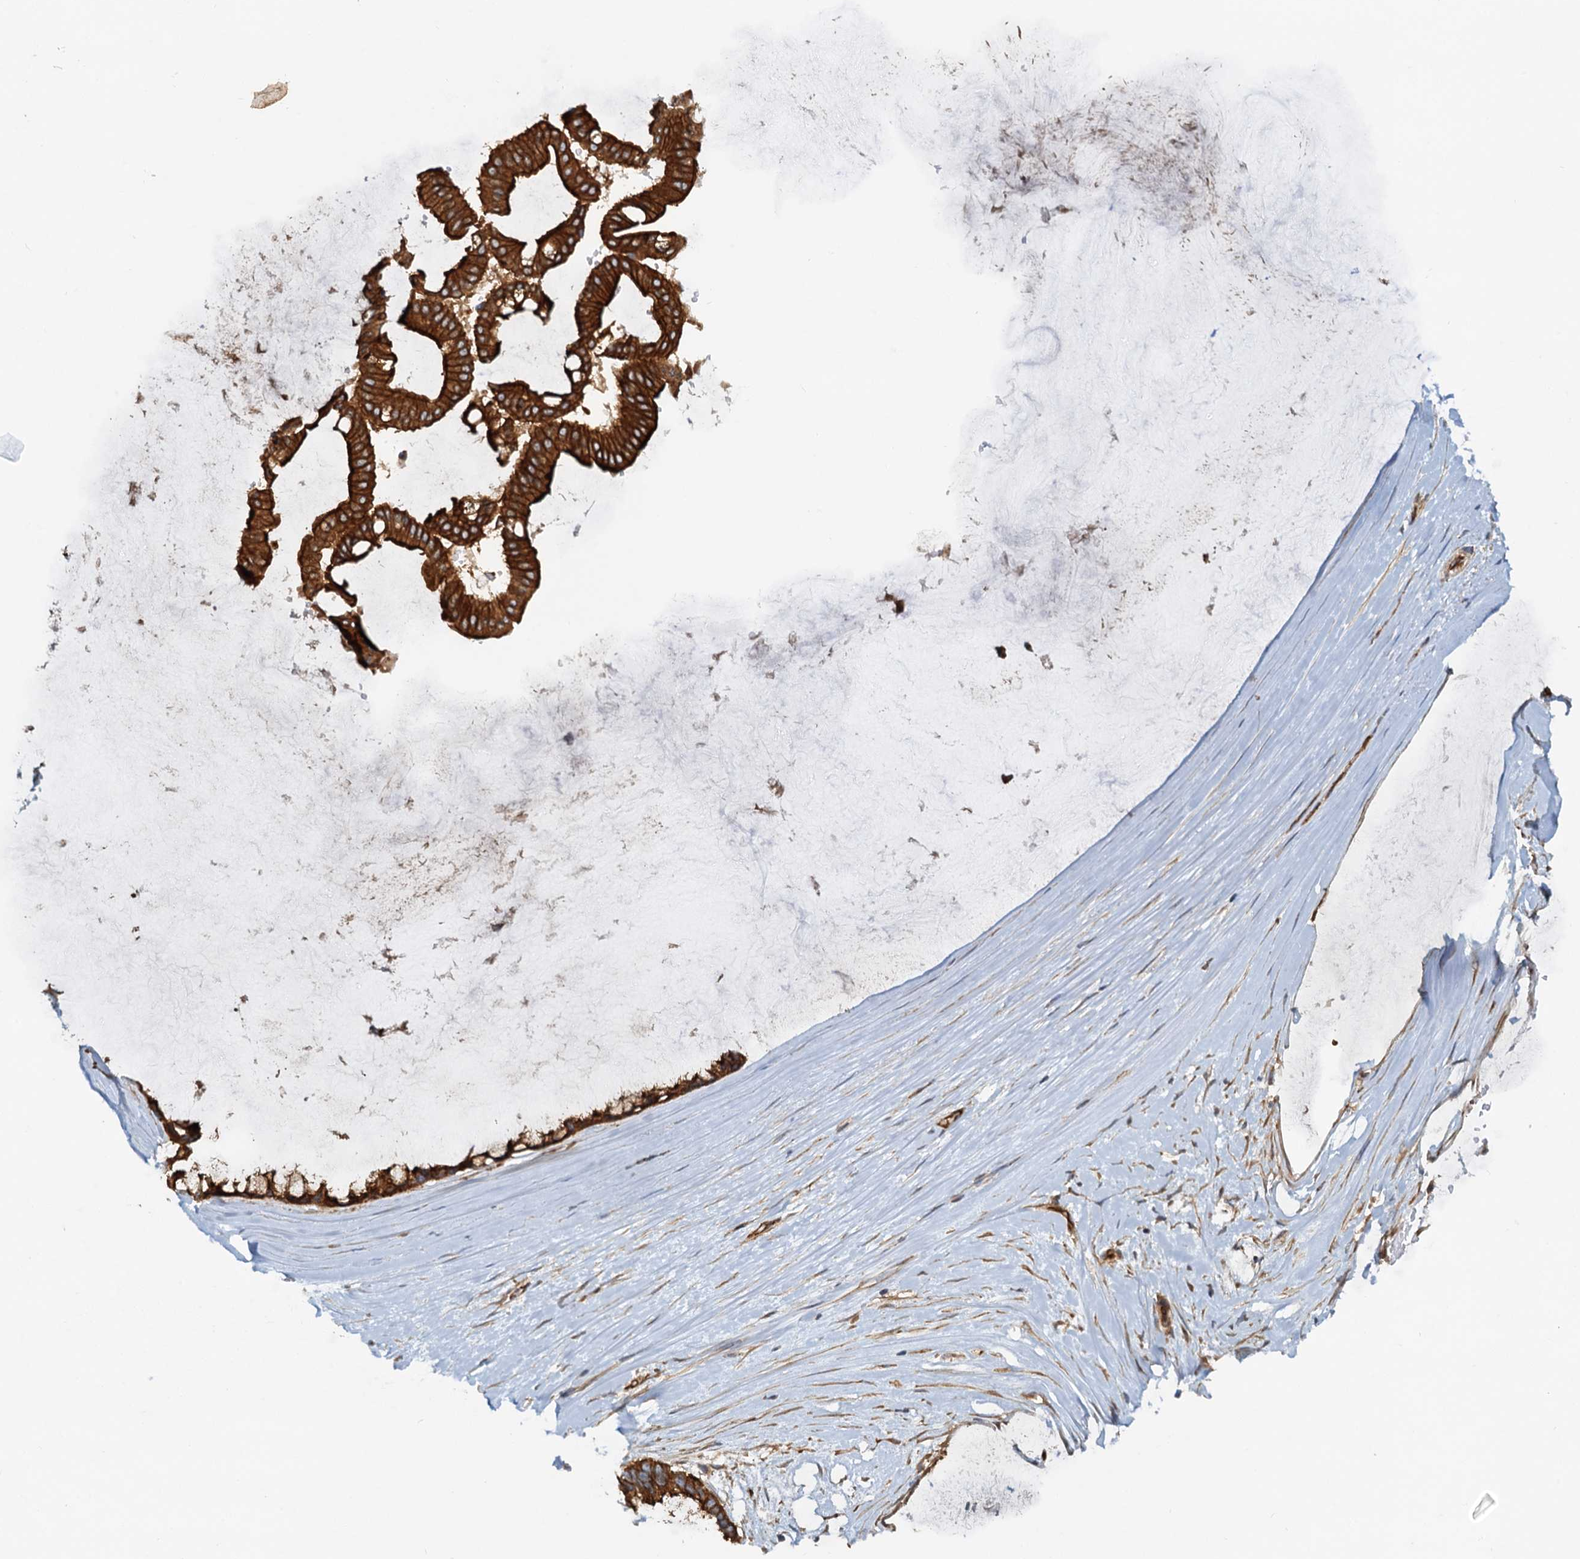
{"staining": {"intensity": "strong", "quantity": ">75%", "location": "cytoplasmic/membranous"}, "tissue": "ovarian cancer", "cell_type": "Tumor cells", "image_type": "cancer", "snomed": [{"axis": "morphology", "description": "Cystadenocarcinoma, mucinous, NOS"}, {"axis": "topography", "description": "Ovary"}], "caption": "DAB immunohistochemical staining of ovarian mucinous cystadenocarcinoma displays strong cytoplasmic/membranous protein expression in about >75% of tumor cells.", "gene": "NIPAL3", "patient": {"sex": "female", "age": 39}}